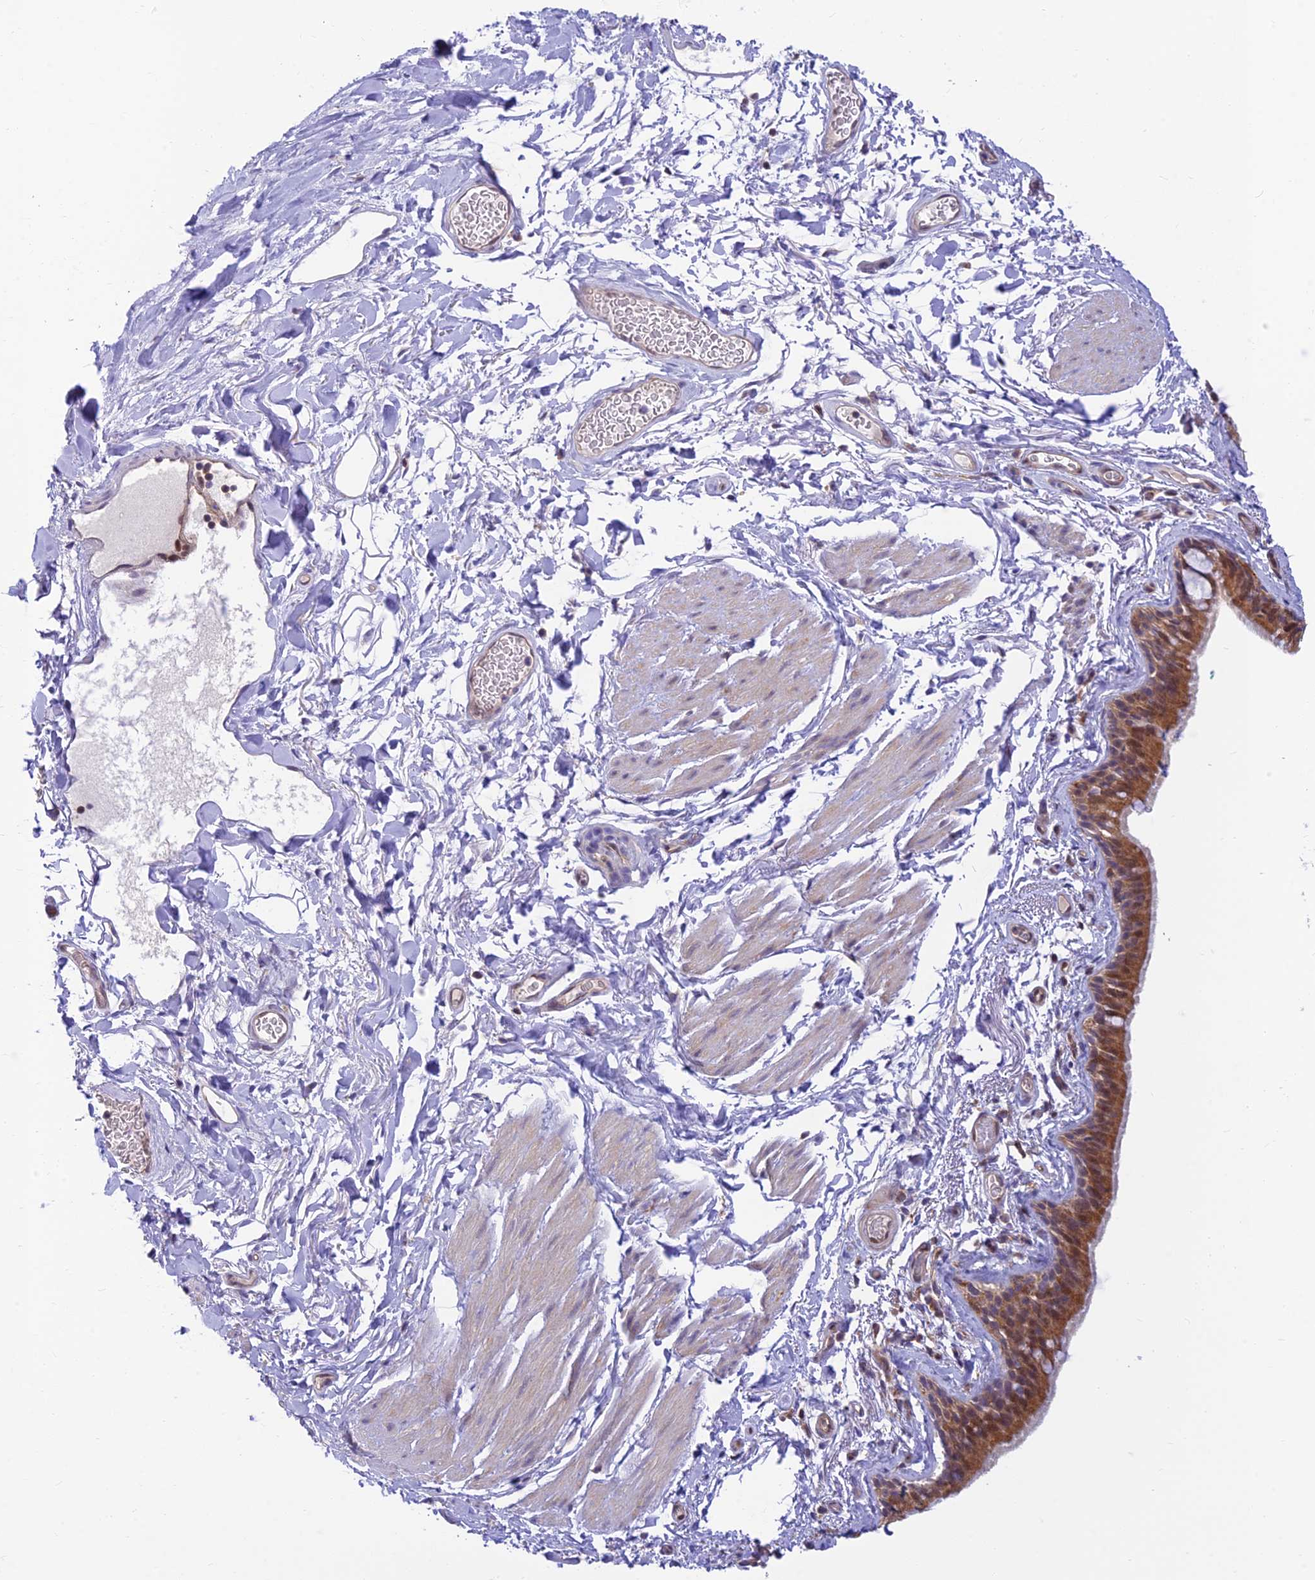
{"staining": {"intensity": "moderate", "quantity": ">75%", "location": "cytoplasmic/membranous"}, "tissue": "bronchus", "cell_type": "Respiratory epithelial cells", "image_type": "normal", "snomed": [{"axis": "morphology", "description": "Normal tissue, NOS"}, {"axis": "topography", "description": "Cartilage tissue"}], "caption": "Brown immunohistochemical staining in normal human bronchus demonstrates moderate cytoplasmic/membranous expression in about >75% of respiratory epithelial cells. (DAB IHC, brown staining for protein, blue staining for nuclei).", "gene": "LYSMD2", "patient": {"sex": "male", "age": 63}}